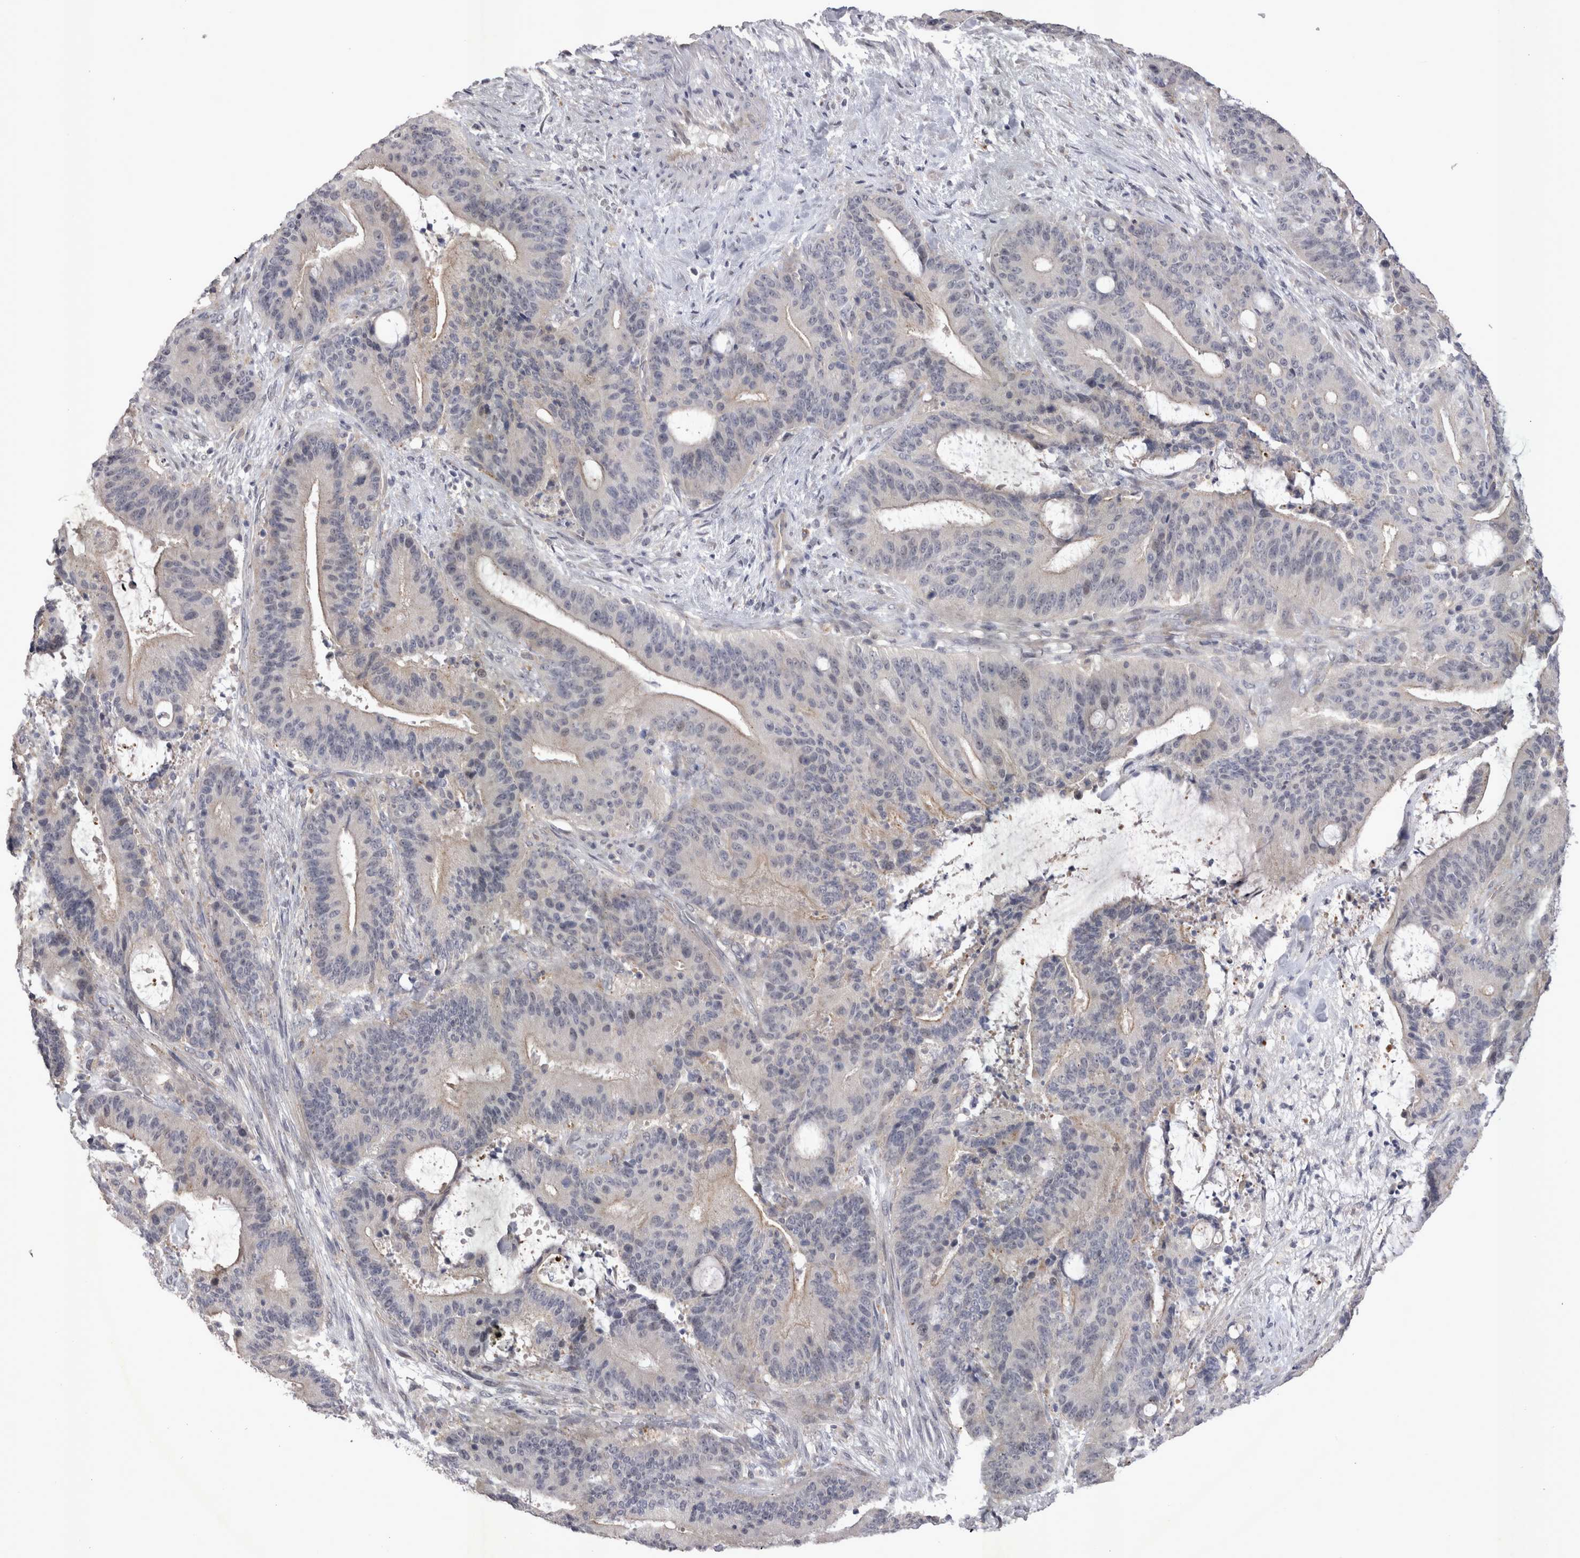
{"staining": {"intensity": "weak", "quantity": "<25%", "location": "cytoplasmic/membranous"}, "tissue": "liver cancer", "cell_type": "Tumor cells", "image_type": "cancer", "snomed": [{"axis": "morphology", "description": "Normal tissue, NOS"}, {"axis": "morphology", "description": "Cholangiocarcinoma"}, {"axis": "topography", "description": "Liver"}, {"axis": "topography", "description": "Peripheral nerve tissue"}], "caption": "Tumor cells show no significant expression in liver cancer (cholangiocarcinoma). (DAB immunohistochemistry with hematoxylin counter stain).", "gene": "CTBS", "patient": {"sex": "female", "age": 73}}